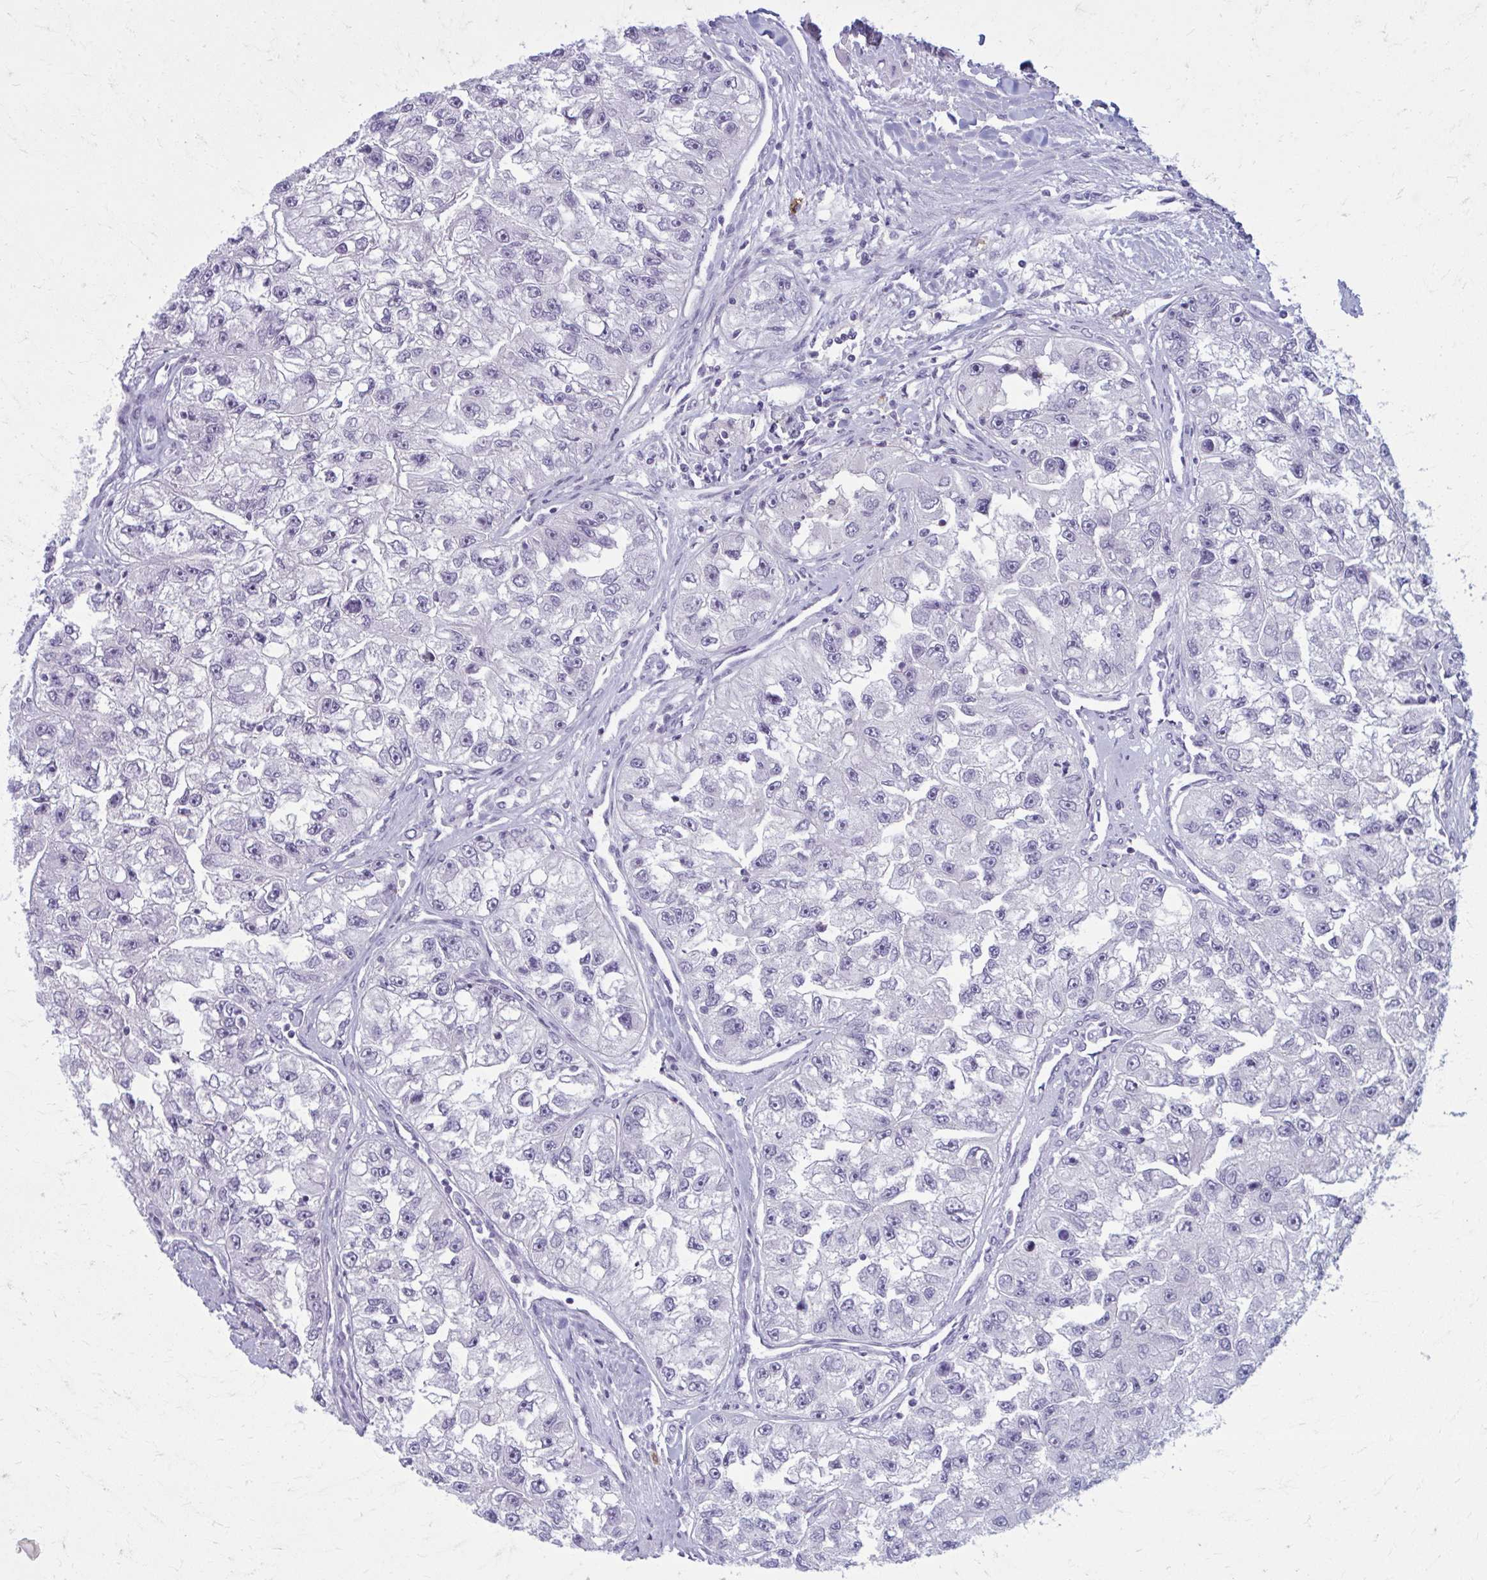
{"staining": {"intensity": "negative", "quantity": "none", "location": "none"}, "tissue": "renal cancer", "cell_type": "Tumor cells", "image_type": "cancer", "snomed": [{"axis": "morphology", "description": "Adenocarcinoma, NOS"}, {"axis": "topography", "description": "Kidney"}], "caption": "The IHC histopathology image has no significant staining in tumor cells of renal cancer (adenocarcinoma) tissue.", "gene": "CD38", "patient": {"sex": "male", "age": 63}}